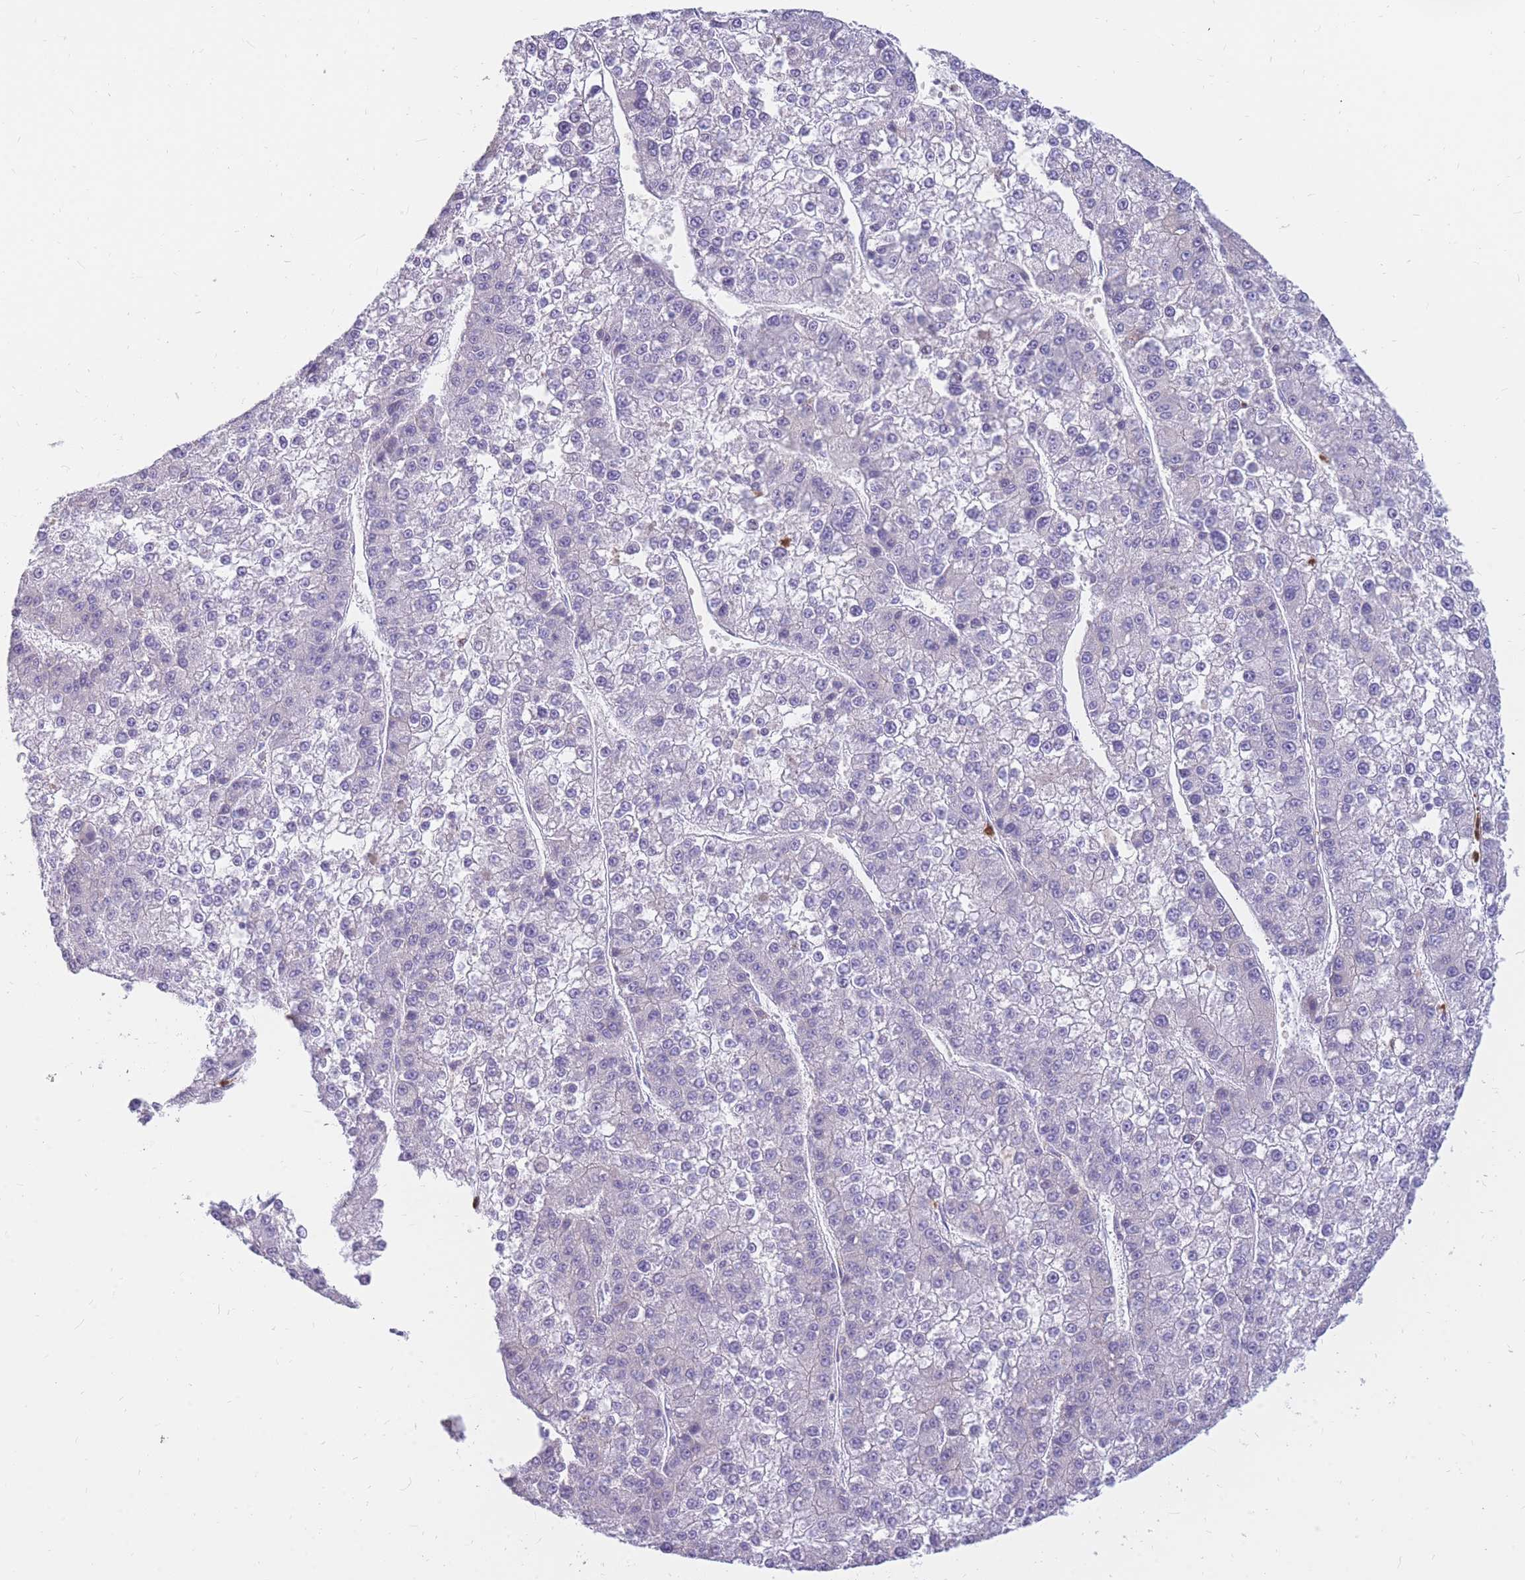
{"staining": {"intensity": "negative", "quantity": "none", "location": "none"}, "tissue": "liver cancer", "cell_type": "Tumor cells", "image_type": "cancer", "snomed": [{"axis": "morphology", "description": "Carcinoma, Hepatocellular, NOS"}, {"axis": "topography", "description": "Liver"}], "caption": "The histopathology image shows no significant positivity in tumor cells of liver cancer. (Brightfield microscopy of DAB IHC at high magnification).", "gene": "TPSAB1", "patient": {"sex": "female", "age": 73}}